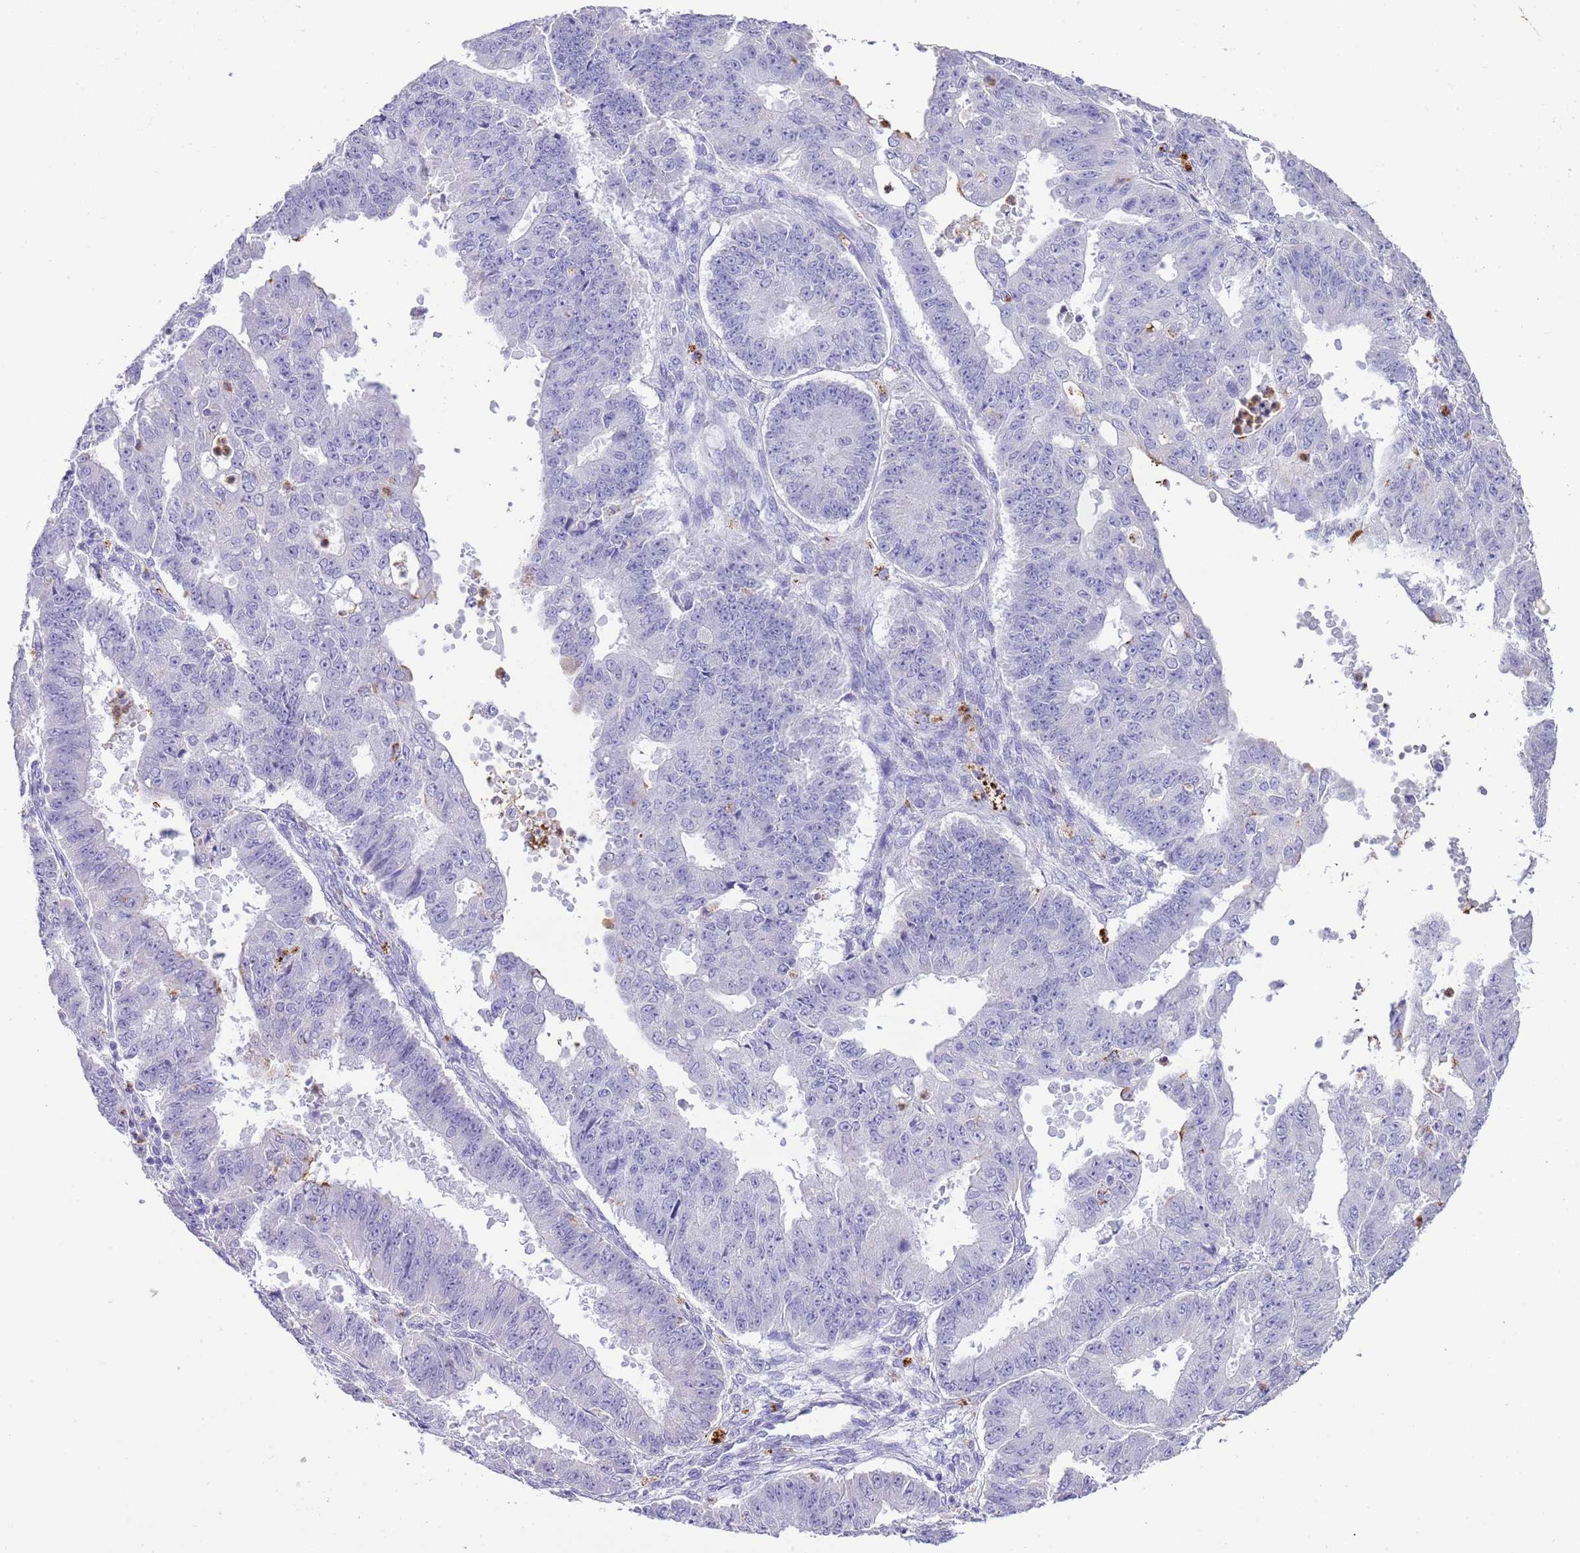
{"staining": {"intensity": "negative", "quantity": "none", "location": "none"}, "tissue": "ovarian cancer", "cell_type": "Tumor cells", "image_type": "cancer", "snomed": [{"axis": "morphology", "description": "Carcinoma, endometroid"}, {"axis": "topography", "description": "Appendix"}, {"axis": "topography", "description": "Ovary"}], "caption": "A micrograph of human endometroid carcinoma (ovarian) is negative for staining in tumor cells.", "gene": "OR2Z1", "patient": {"sex": "female", "age": 42}}